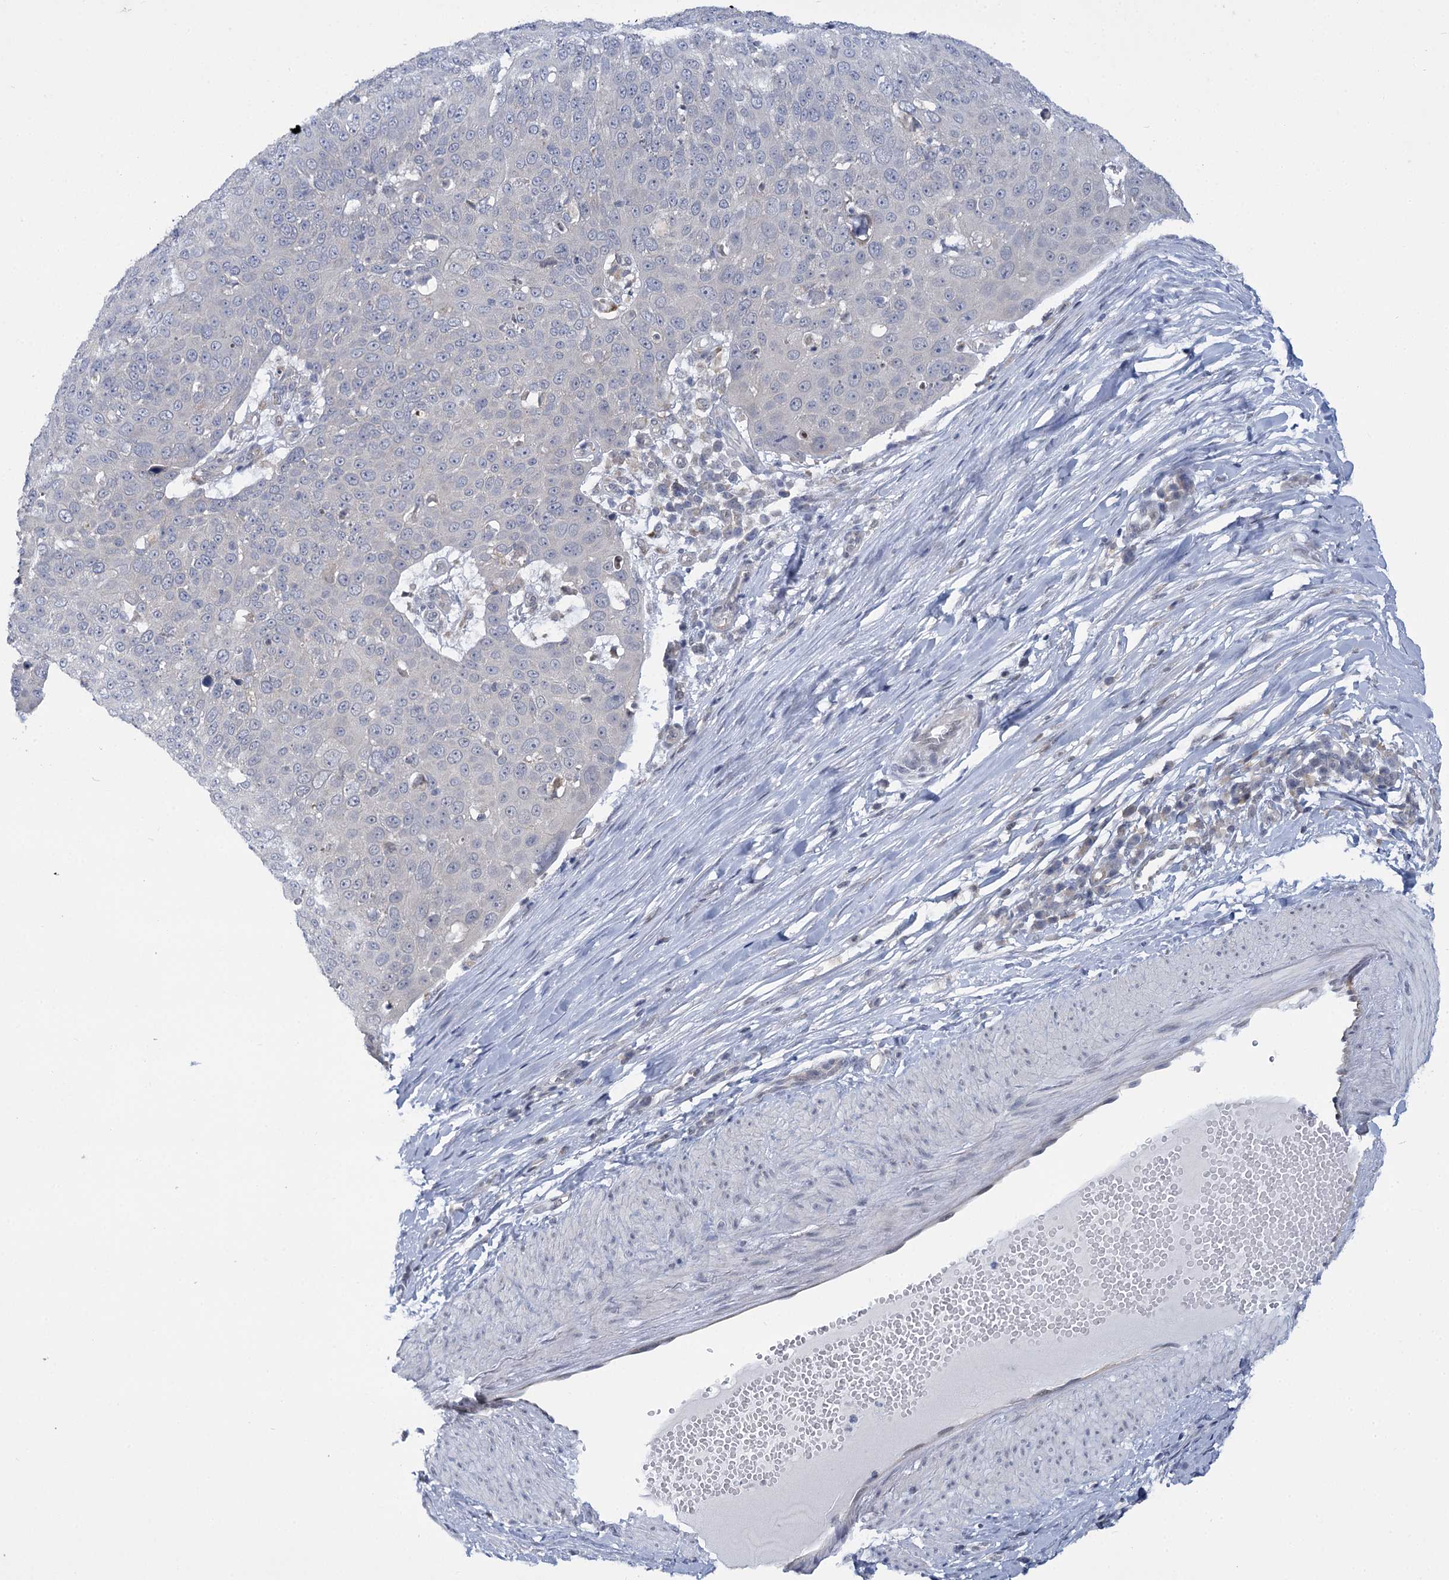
{"staining": {"intensity": "negative", "quantity": "none", "location": "none"}, "tissue": "skin cancer", "cell_type": "Tumor cells", "image_type": "cancer", "snomed": [{"axis": "morphology", "description": "Squamous cell carcinoma, NOS"}, {"axis": "topography", "description": "Skin"}], "caption": "Immunohistochemical staining of skin cancer shows no significant positivity in tumor cells. (DAB IHC visualized using brightfield microscopy, high magnification).", "gene": "MBLAC2", "patient": {"sex": "male", "age": 71}}